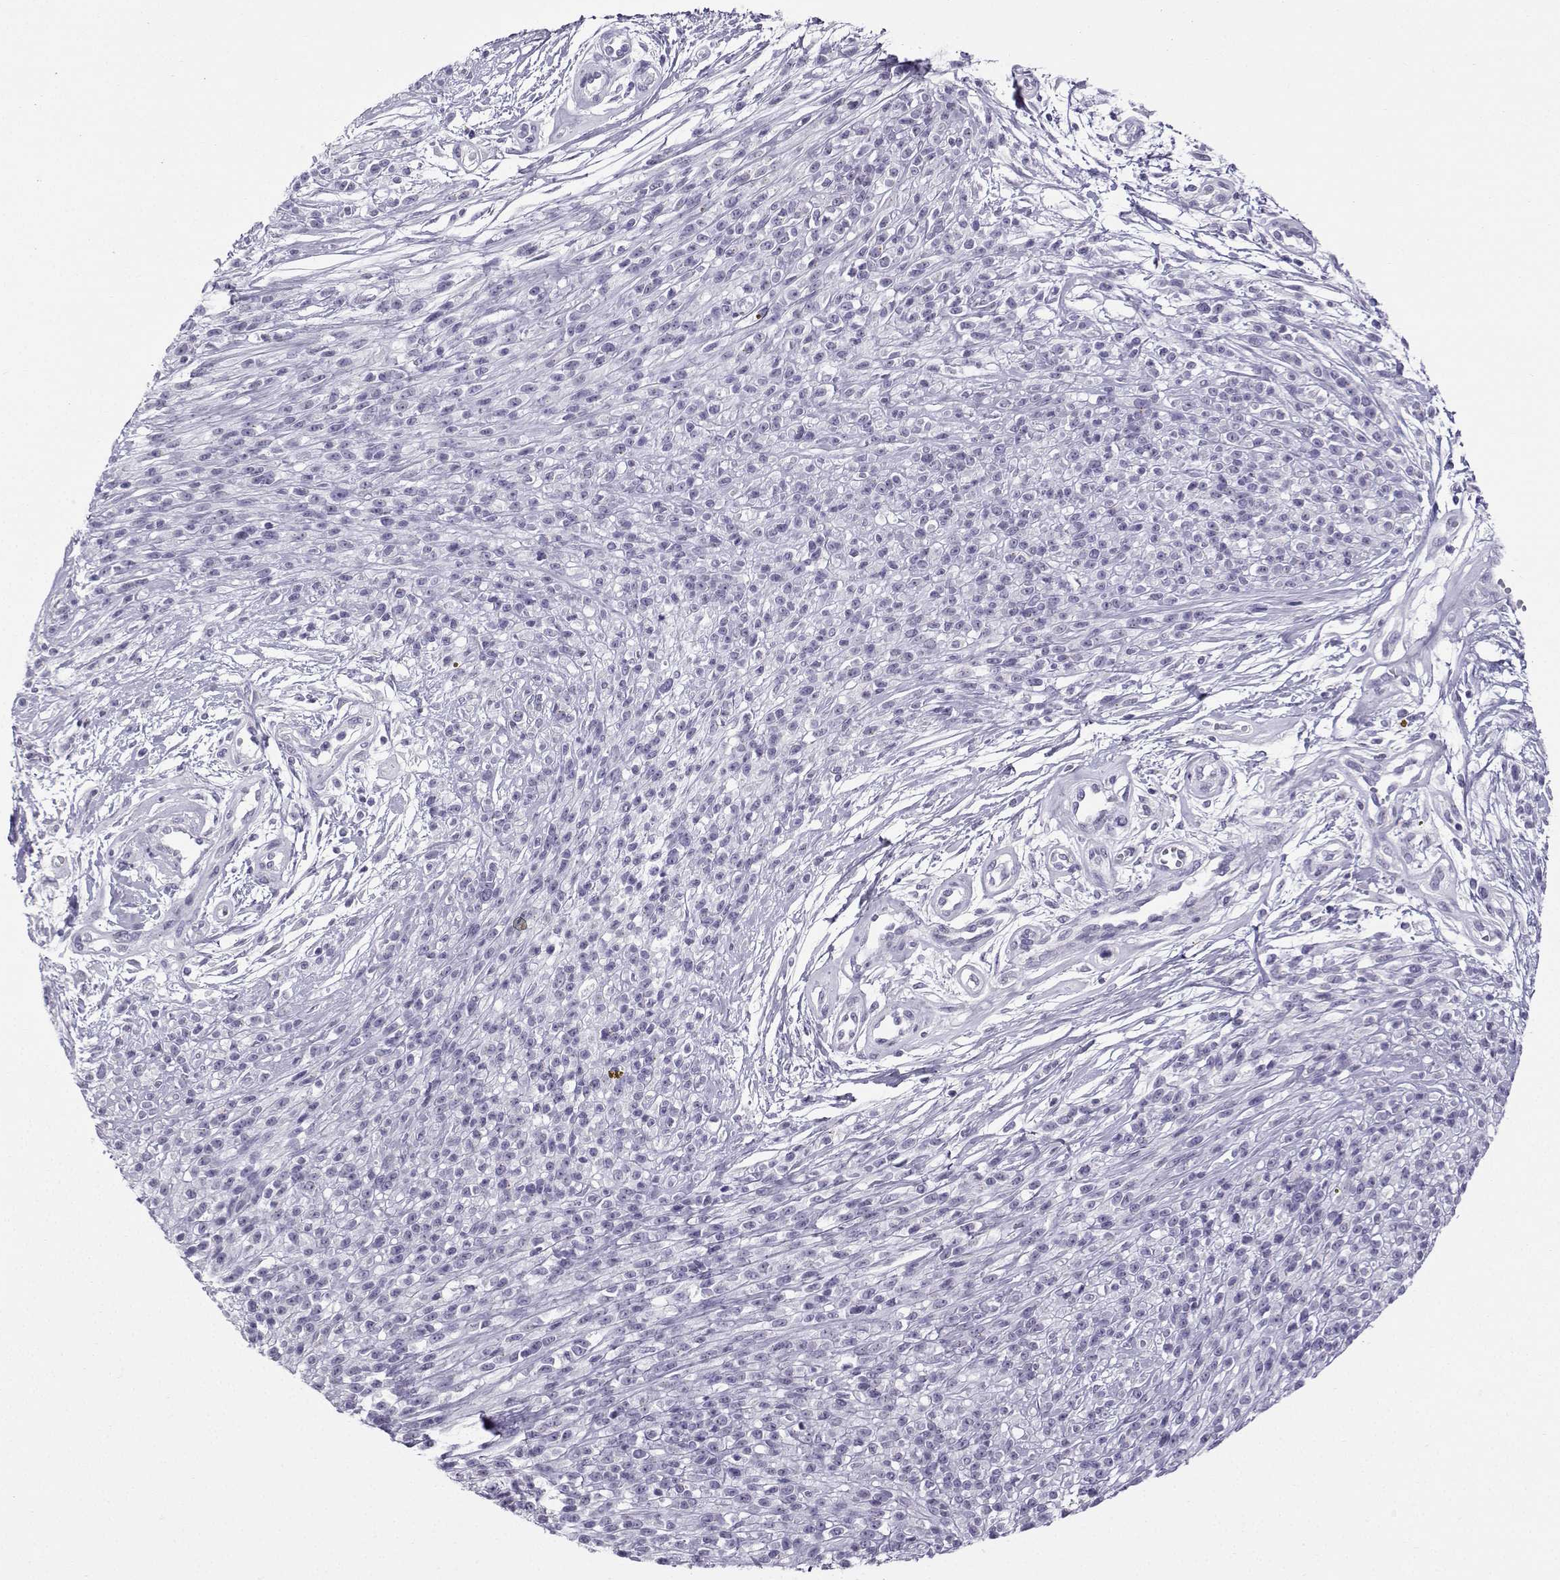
{"staining": {"intensity": "negative", "quantity": "none", "location": "none"}, "tissue": "melanoma", "cell_type": "Tumor cells", "image_type": "cancer", "snomed": [{"axis": "morphology", "description": "Malignant melanoma, NOS"}, {"axis": "topography", "description": "Skin"}, {"axis": "topography", "description": "Skin of trunk"}], "caption": "Malignant melanoma stained for a protein using immunohistochemistry (IHC) displays no expression tumor cells.", "gene": "ZBTB8B", "patient": {"sex": "male", "age": 74}}